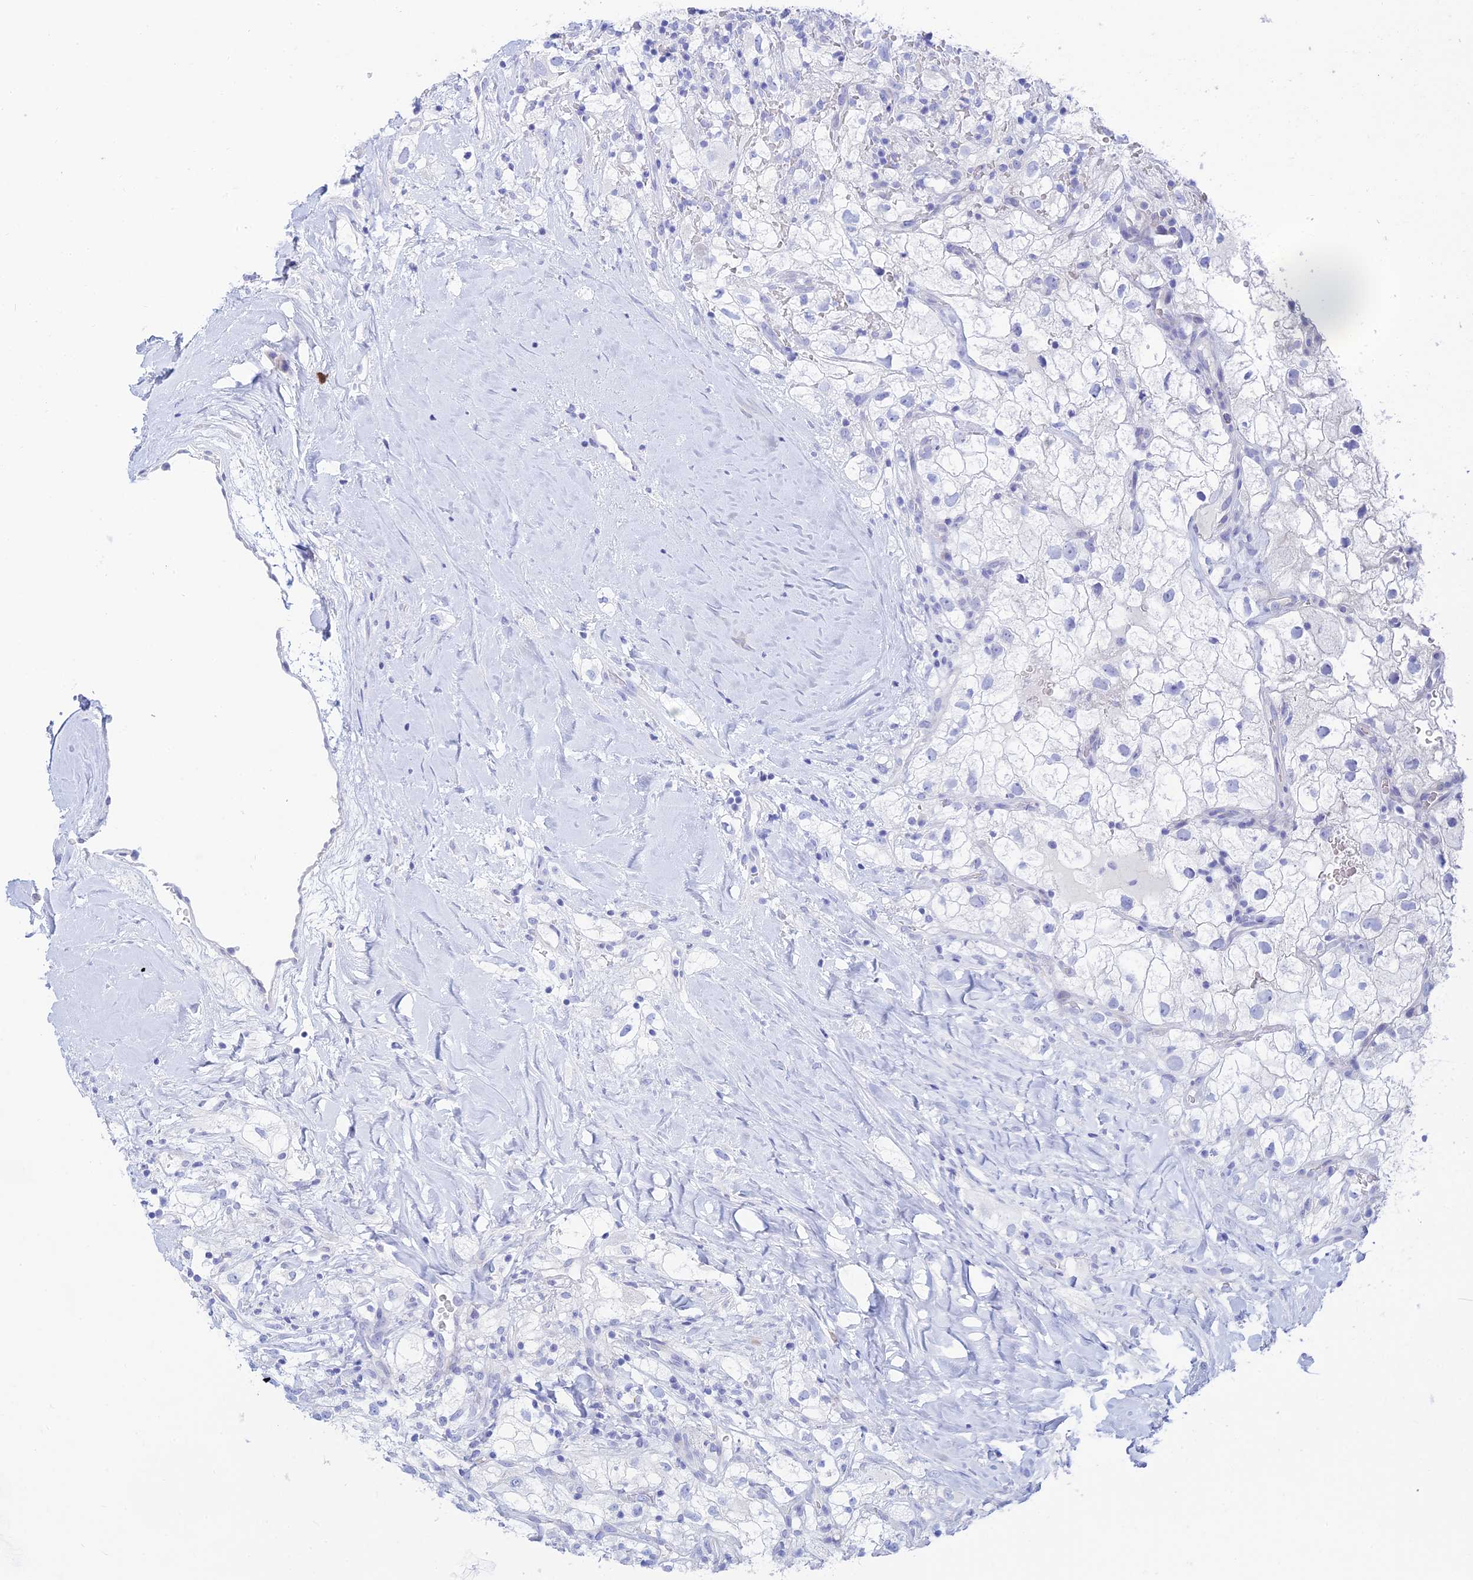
{"staining": {"intensity": "negative", "quantity": "none", "location": "none"}, "tissue": "renal cancer", "cell_type": "Tumor cells", "image_type": "cancer", "snomed": [{"axis": "morphology", "description": "Adenocarcinoma, NOS"}, {"axis": "topography", "description": "Kidney"}], "caption": "Tumor cells show no significant positivity in adenocarcinoma (renal). Brightfield microscopy of immunohistochemistry stained with DAB (3,3'-diaminobenzidine) (brown) and hematoxylin (blue), captured at high magnification.", "gene": "CEP152", "patient": {"sex": "male", "age": 59}}